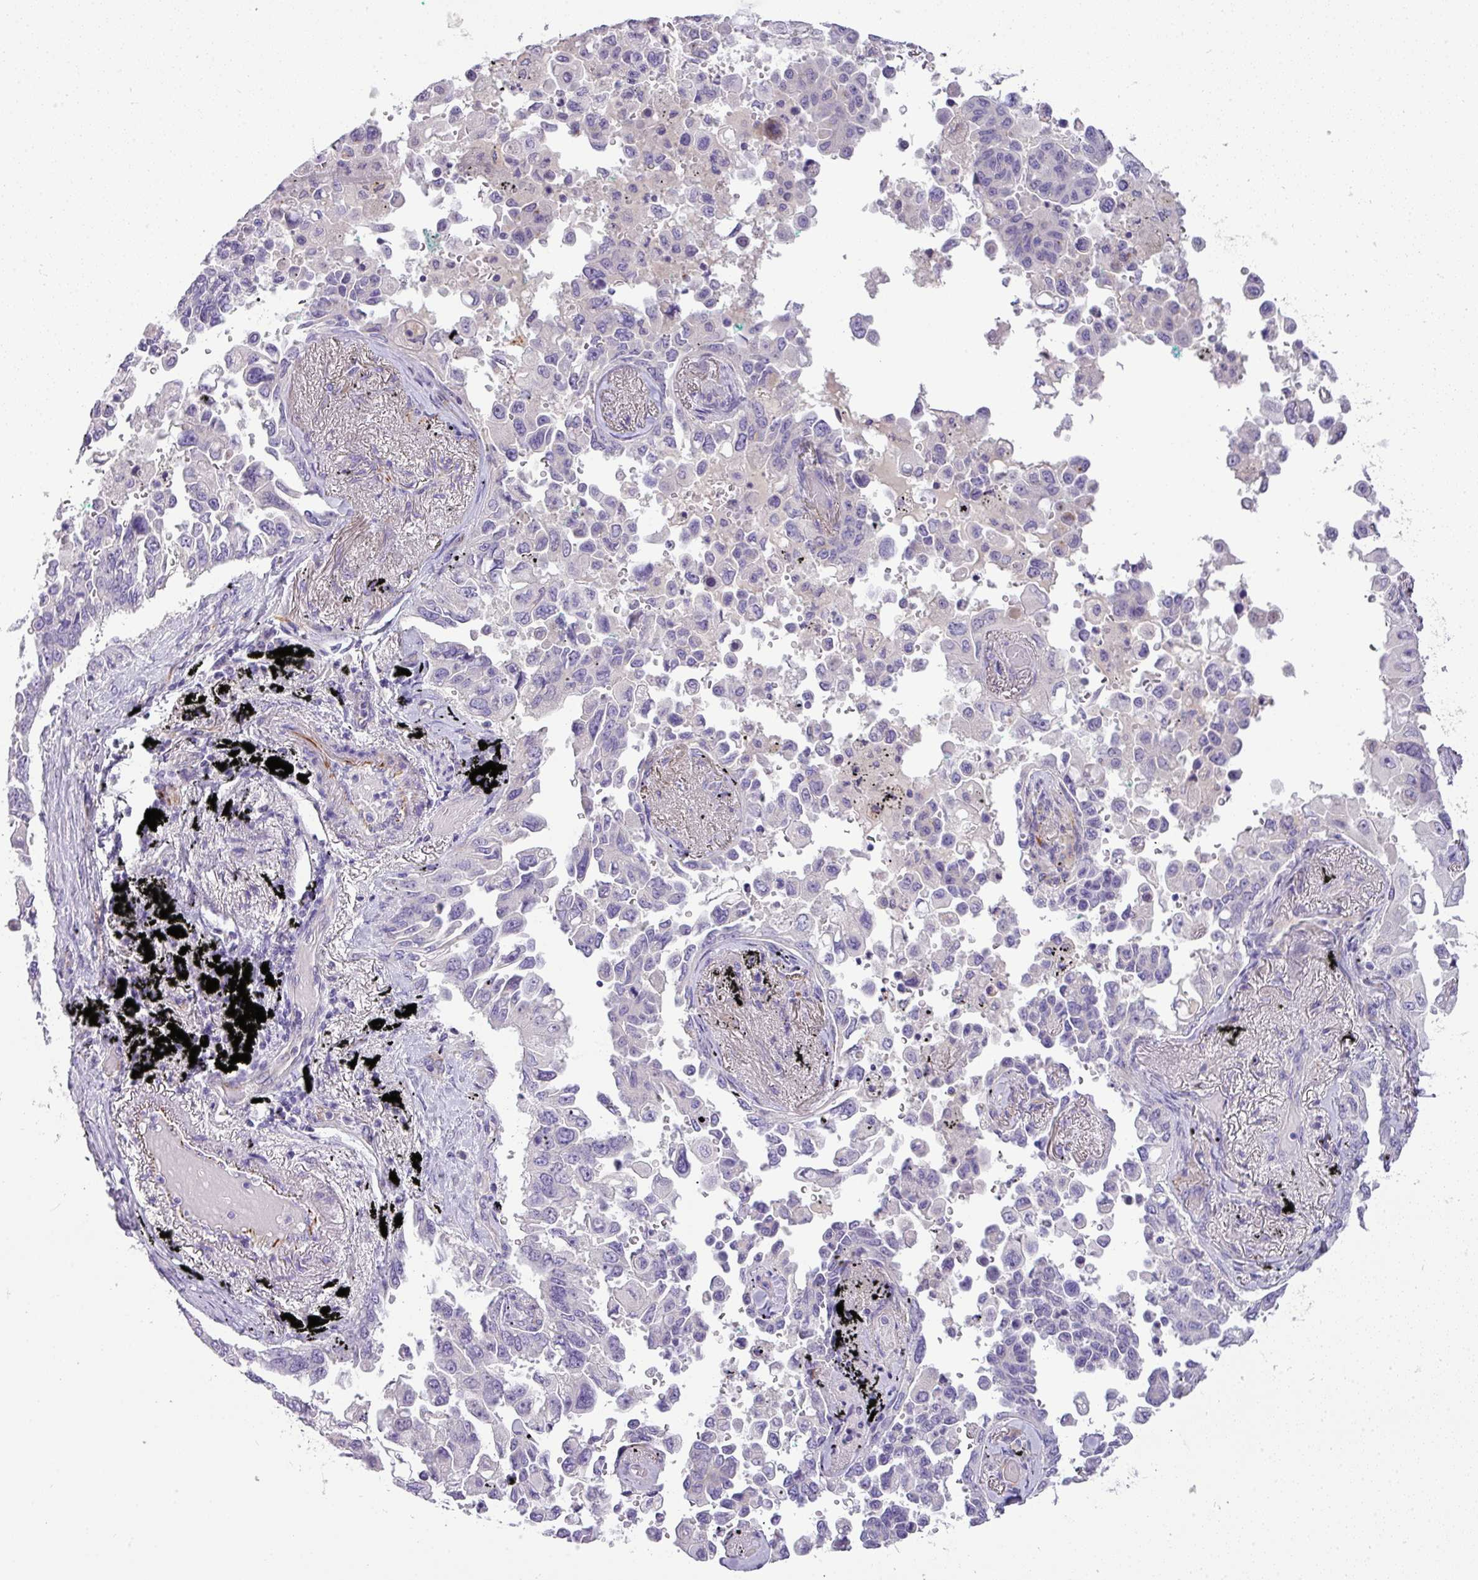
{"staining": {"intensity": "negative", "quantity": "none", "location": "none"}, "tissue": "lung cancer", "cell_type": "Tumor cells", "image_type": "cancer", "snomed": [{"axis": "morphology", "description": "Adenocarcinoma, NOS"}, {"axis": "topography", "description": "Lung"}], "caption": "Lung cancer stained for a protein using immunohistochemistry (IHC) reveals no expression tumor cells.", "gene": "ENSG00000273748", "patient": {"sex": "female", "age": 67}}